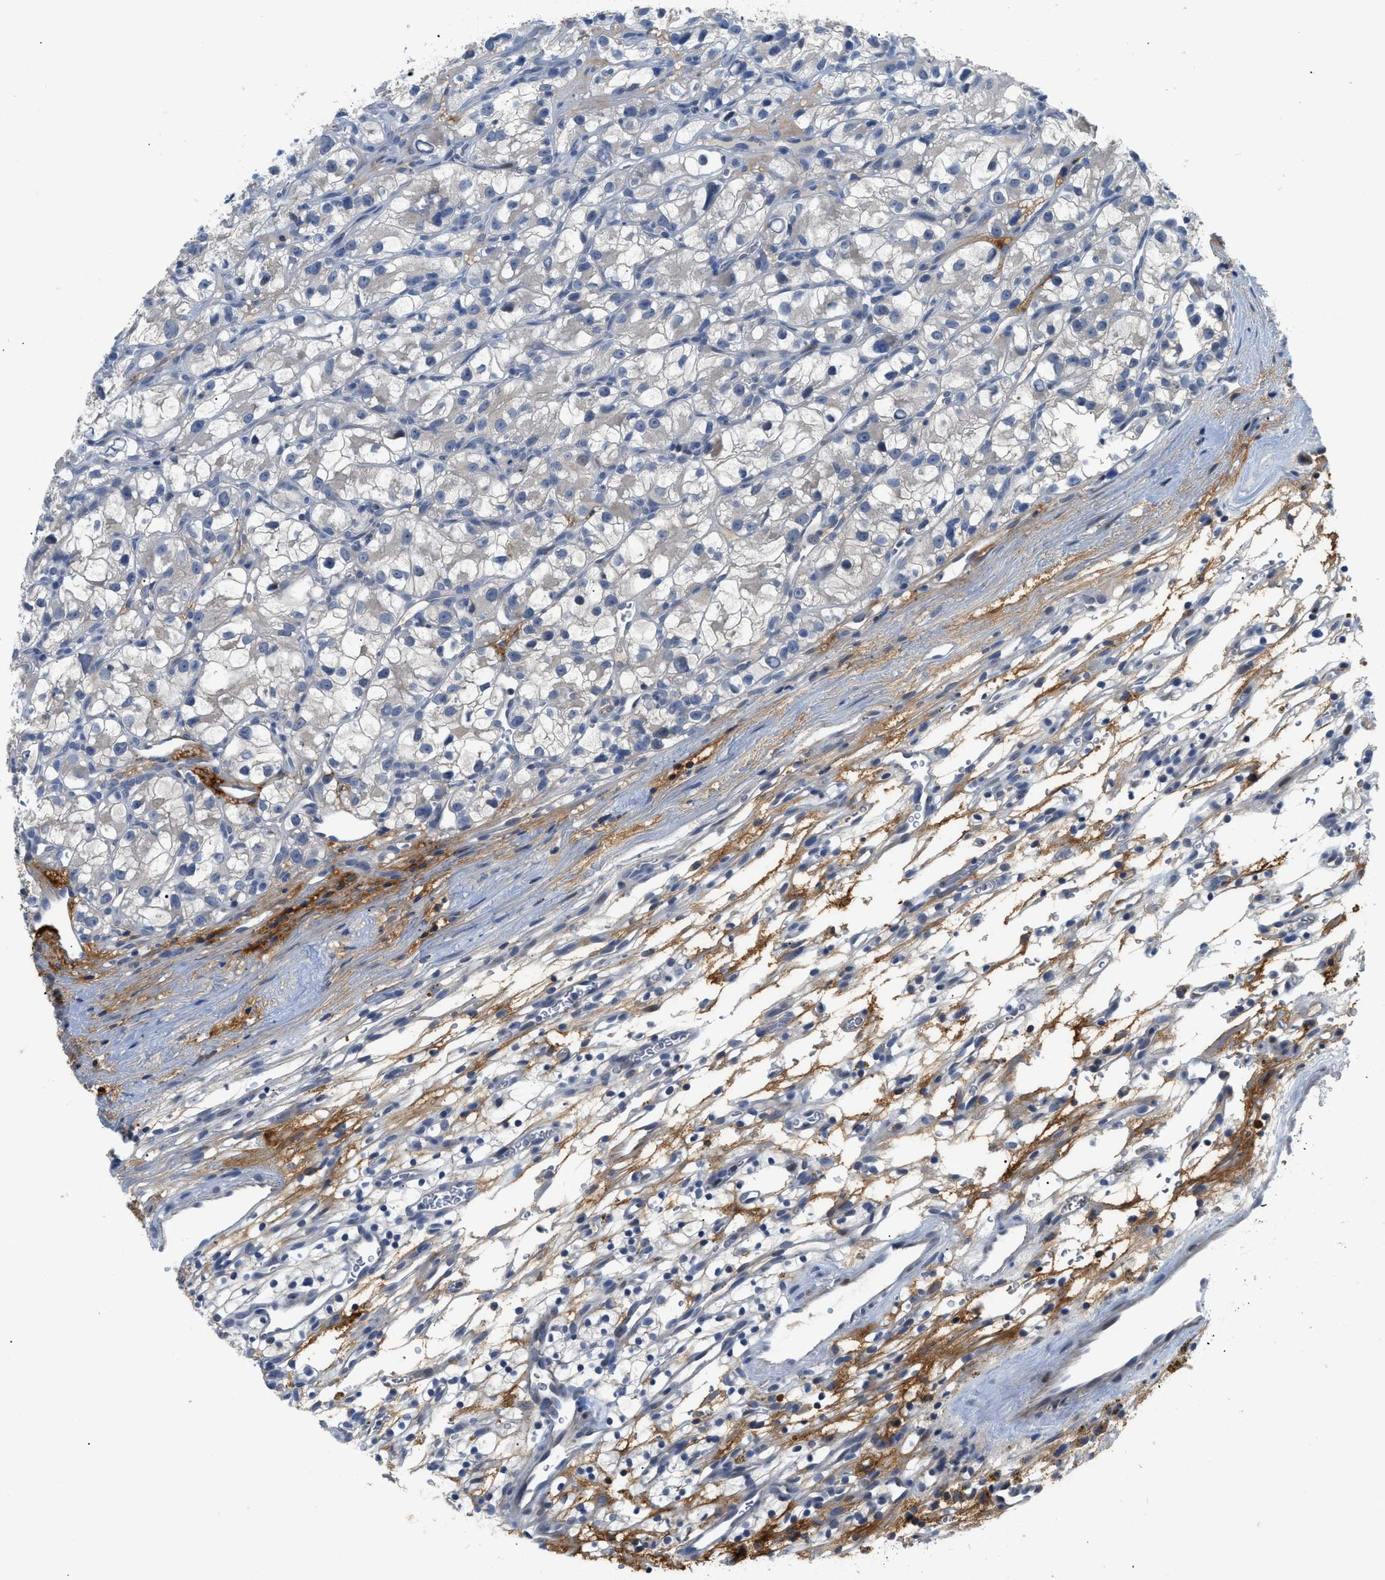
{"staining": {"intensity": "negative", "quantity": "none", "location": "none"}, "tissue": "renal cancer", "cell_type": "Tumor cells", "image_type": "cancer", "snomed": [{"axis": "morphology", "description": "Adenocarcinoma, NOS"}, {"axis": "topography", "description": "Kidney"}], "caption": "Immunohistochemistry histopathology image of human renal cancer (adenocarcinoma) stained for a protein (brown), which shows no expression in tumor cells.", "gene": "OR9K2", "patient": {"sex": "female", "age": 57}}